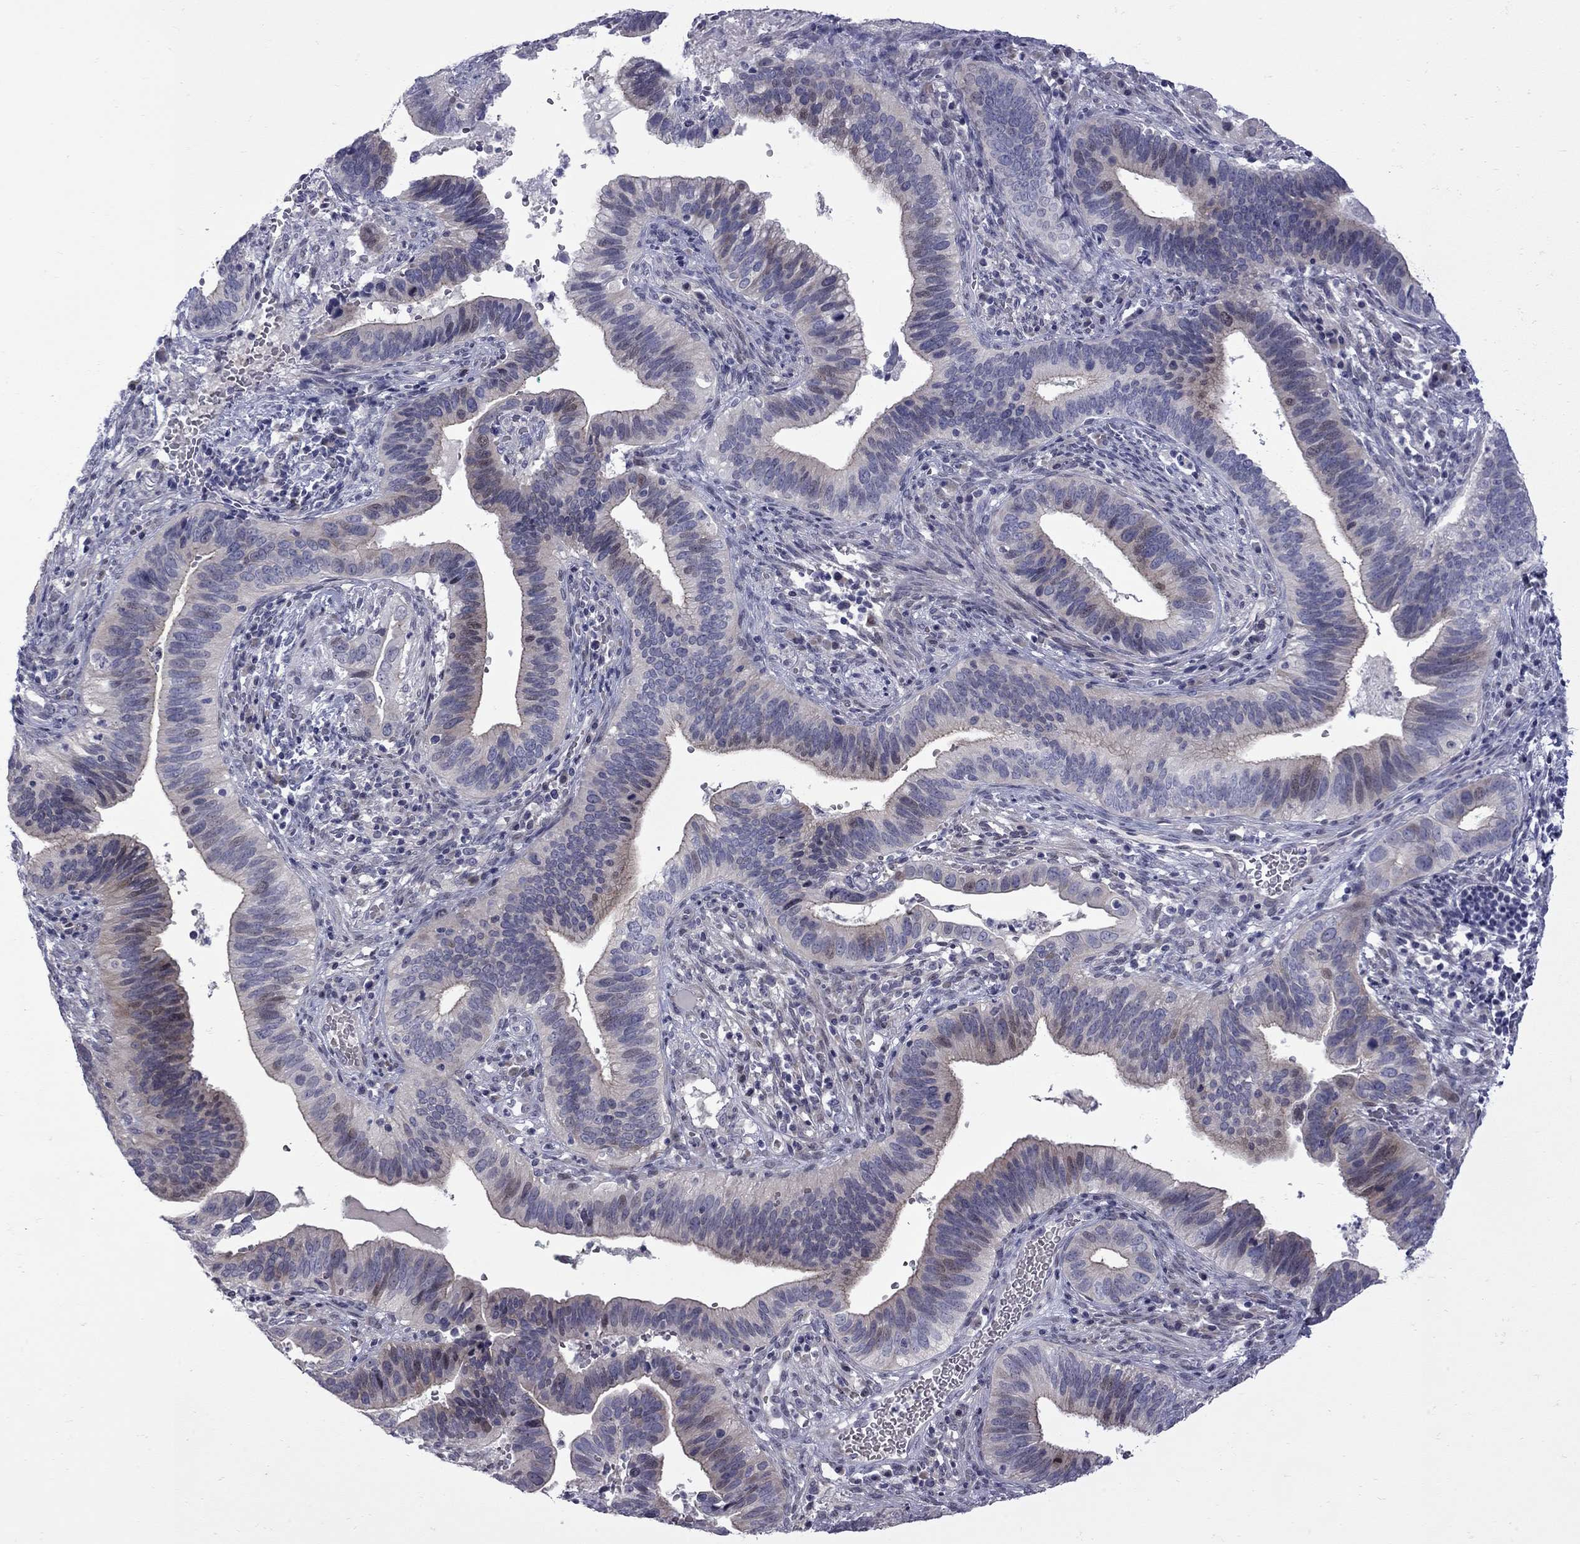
{"staining": {"intensity": "moderate", "quantity": "<25%", "location": "cytoplasmic/membranous"}, "tissue": "cervical cancer", "cell_type": "Tumor cells", "image_type": "cancer", "snomed": [{"axis": "morphology", "description": "Adenocarcinoma, NOS"}, {"axis": "topography", "description": "Cervix"}], "caption": "This is a photomicrograph of IHC staining of adenocarcinoma (cervical), which shows moderate positivity in the cytoplasmic/membranous of tumor cells.", "gene": "NRARP", "patient": {"sex": "female", "age": 42}}